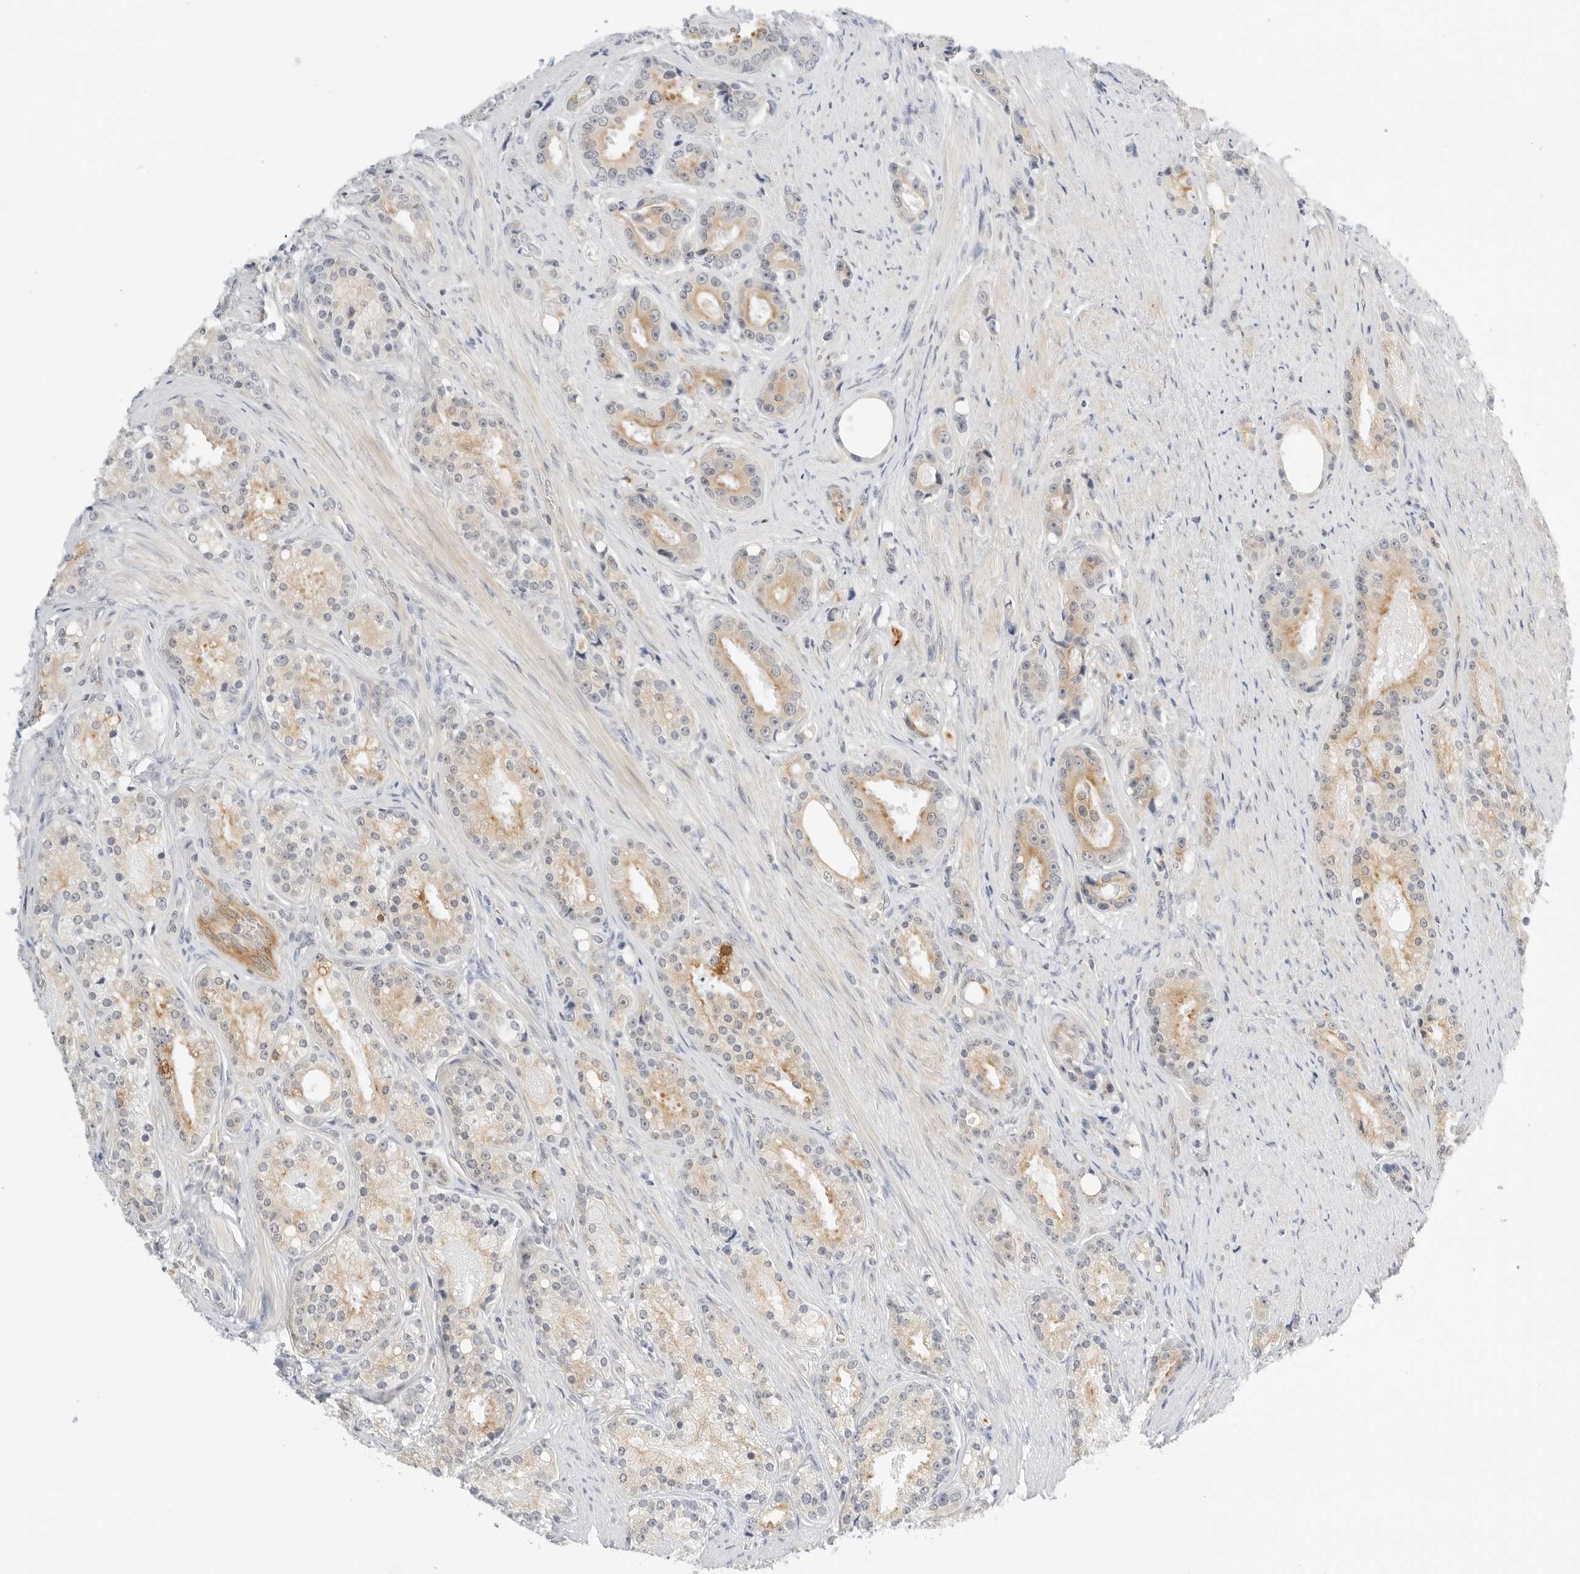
{"staining": {"intensity": "weak", "quantity": ">75%", "location": "cytoplasmic/membranous"}, "tissue": "prostate cancer", "cell_type": "Tumor cells", "image_type": "cancer", "snomed": [{"axis": "morphology", "description": "Adenocarcinoma, High grade"}, {"axis": "topography", "description": "Prostate"}], "caption": "Protein expression analysis of adenocarcinoma (high-grade) (prostate) reveals weak cytoplasmic/membranous expression in approximately >75% of tumor cells.", "gene": "OSCP1", "patient": {"sex": "male", "age": 60}}